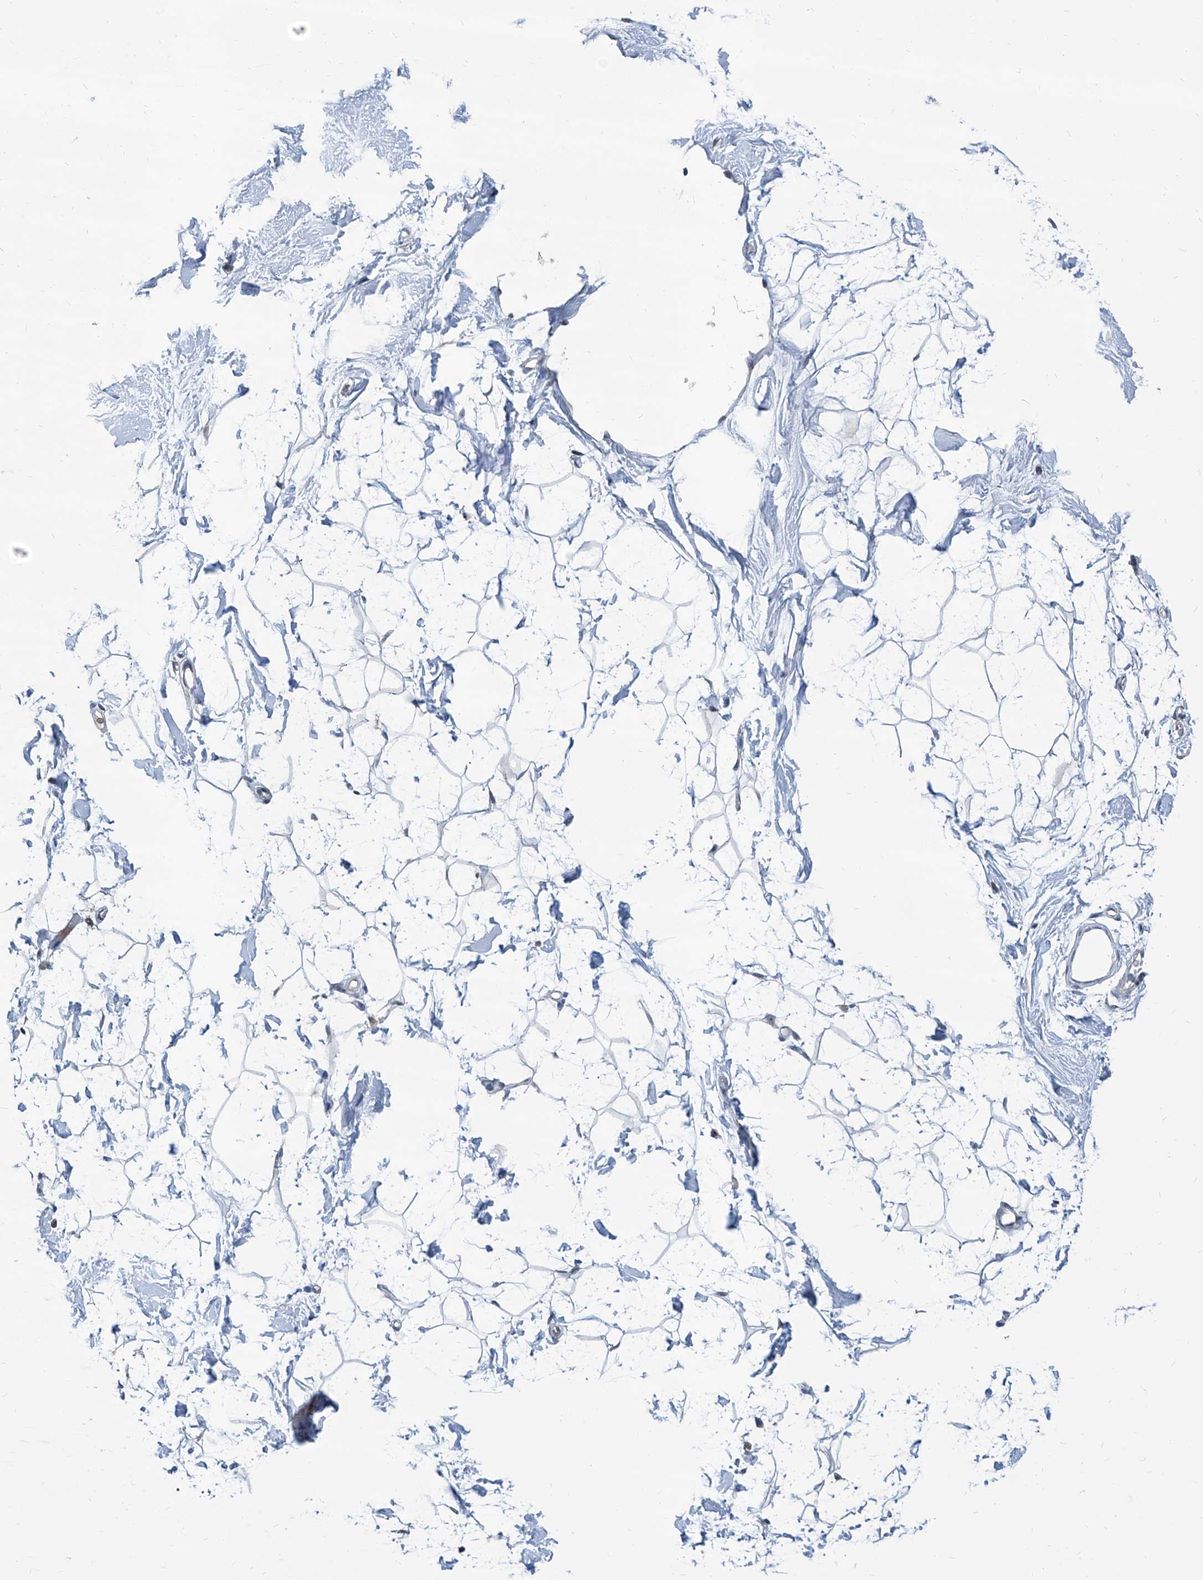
{"staining": {"intensity": "negative", "quantity": "none", "location": "none"}, "tissue": "breast", "cell_type": "Adipocytes", "image_type": "normal", "snomed": [{"axis": "morphology", "description": "Normal tissue, NOS"}, {"axis": "topography", "description": "Breast"}], "caption": "Photomicrograph shows no significant protein positivity in adipocytes of unremarkable breast.", "gene": "USP48", "patient": {"sex": "female", "age": 26}}